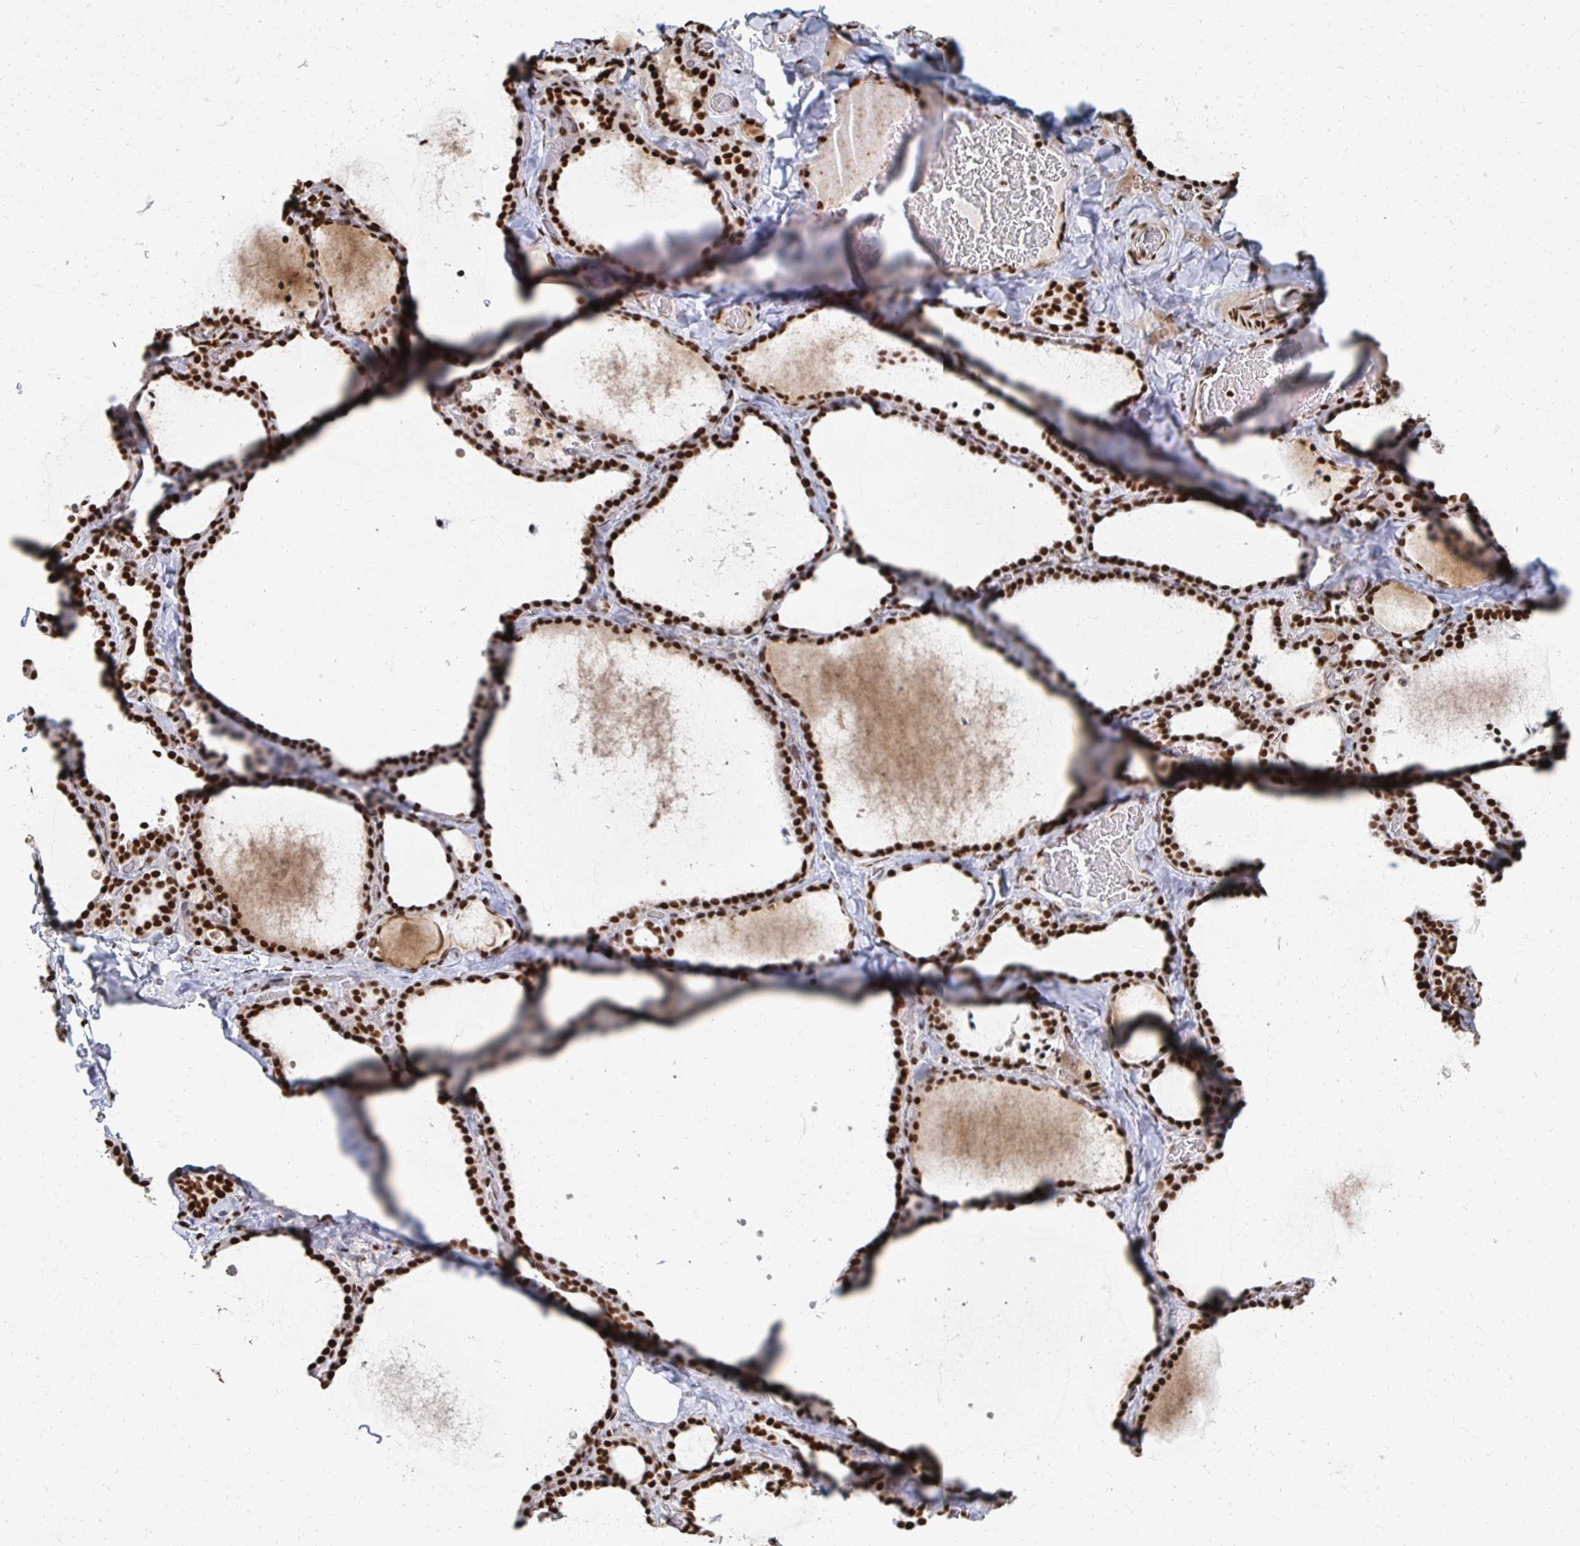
{"staining": {"intensity": "strong", "quantity": ">75%", "location": "nuclear"}, "tissue": "thyroid gland", "cell_type": "Glandular cells", "image_type": "normal", "snomed": [{"axis": "morphology", "description": "Normal tissue, NOS"}, {"axis": "topography", "description": "Thyroid gland"}], "caption": "Approximately >75% of glandular cells in unremarkable human thyroid gland show strong nuclear protein staining as visualized by brown immunohistochemical staining.", "gene": "RBBP4", "patient": {"sex": "female", "age": 22}}